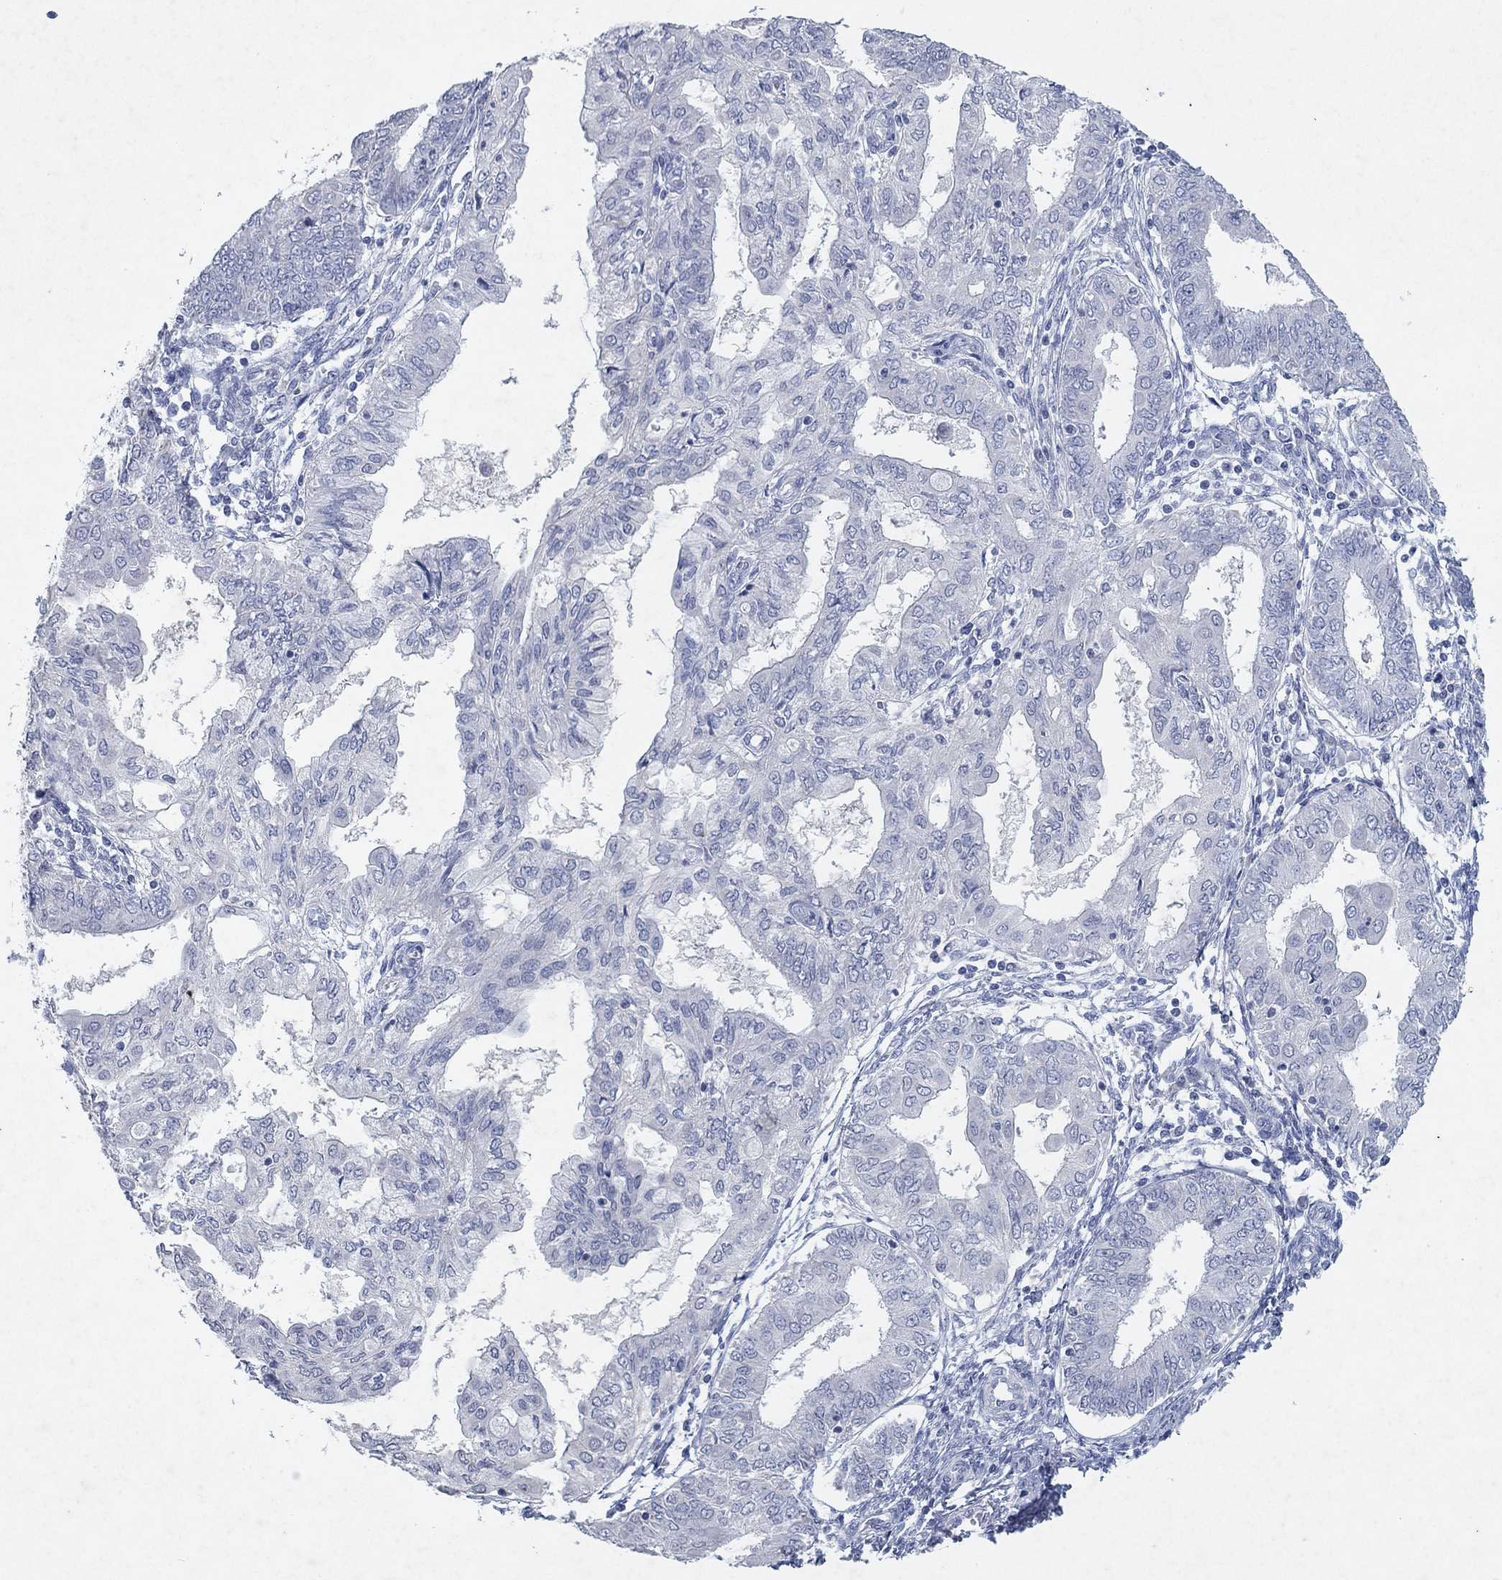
{"staining": {"intensity": "negative", "quantity": "none", "location": "none"}, "tissue": "endometrial cancer", "cell_type": "Tumor cells", "image_type": "cancer", "snomed": [{"axis": "morphology", "description": "Adenocarcinoma, NOS"}, {"axis": "topography", "description": "Endometrium"}], "caption": "Micrograph shows no protein expression in tumor cells of endometrial cancer (adenocarcinoma) tissue.", "gene": "KRT40", "patient": {"sex": "female", "age": 68}}